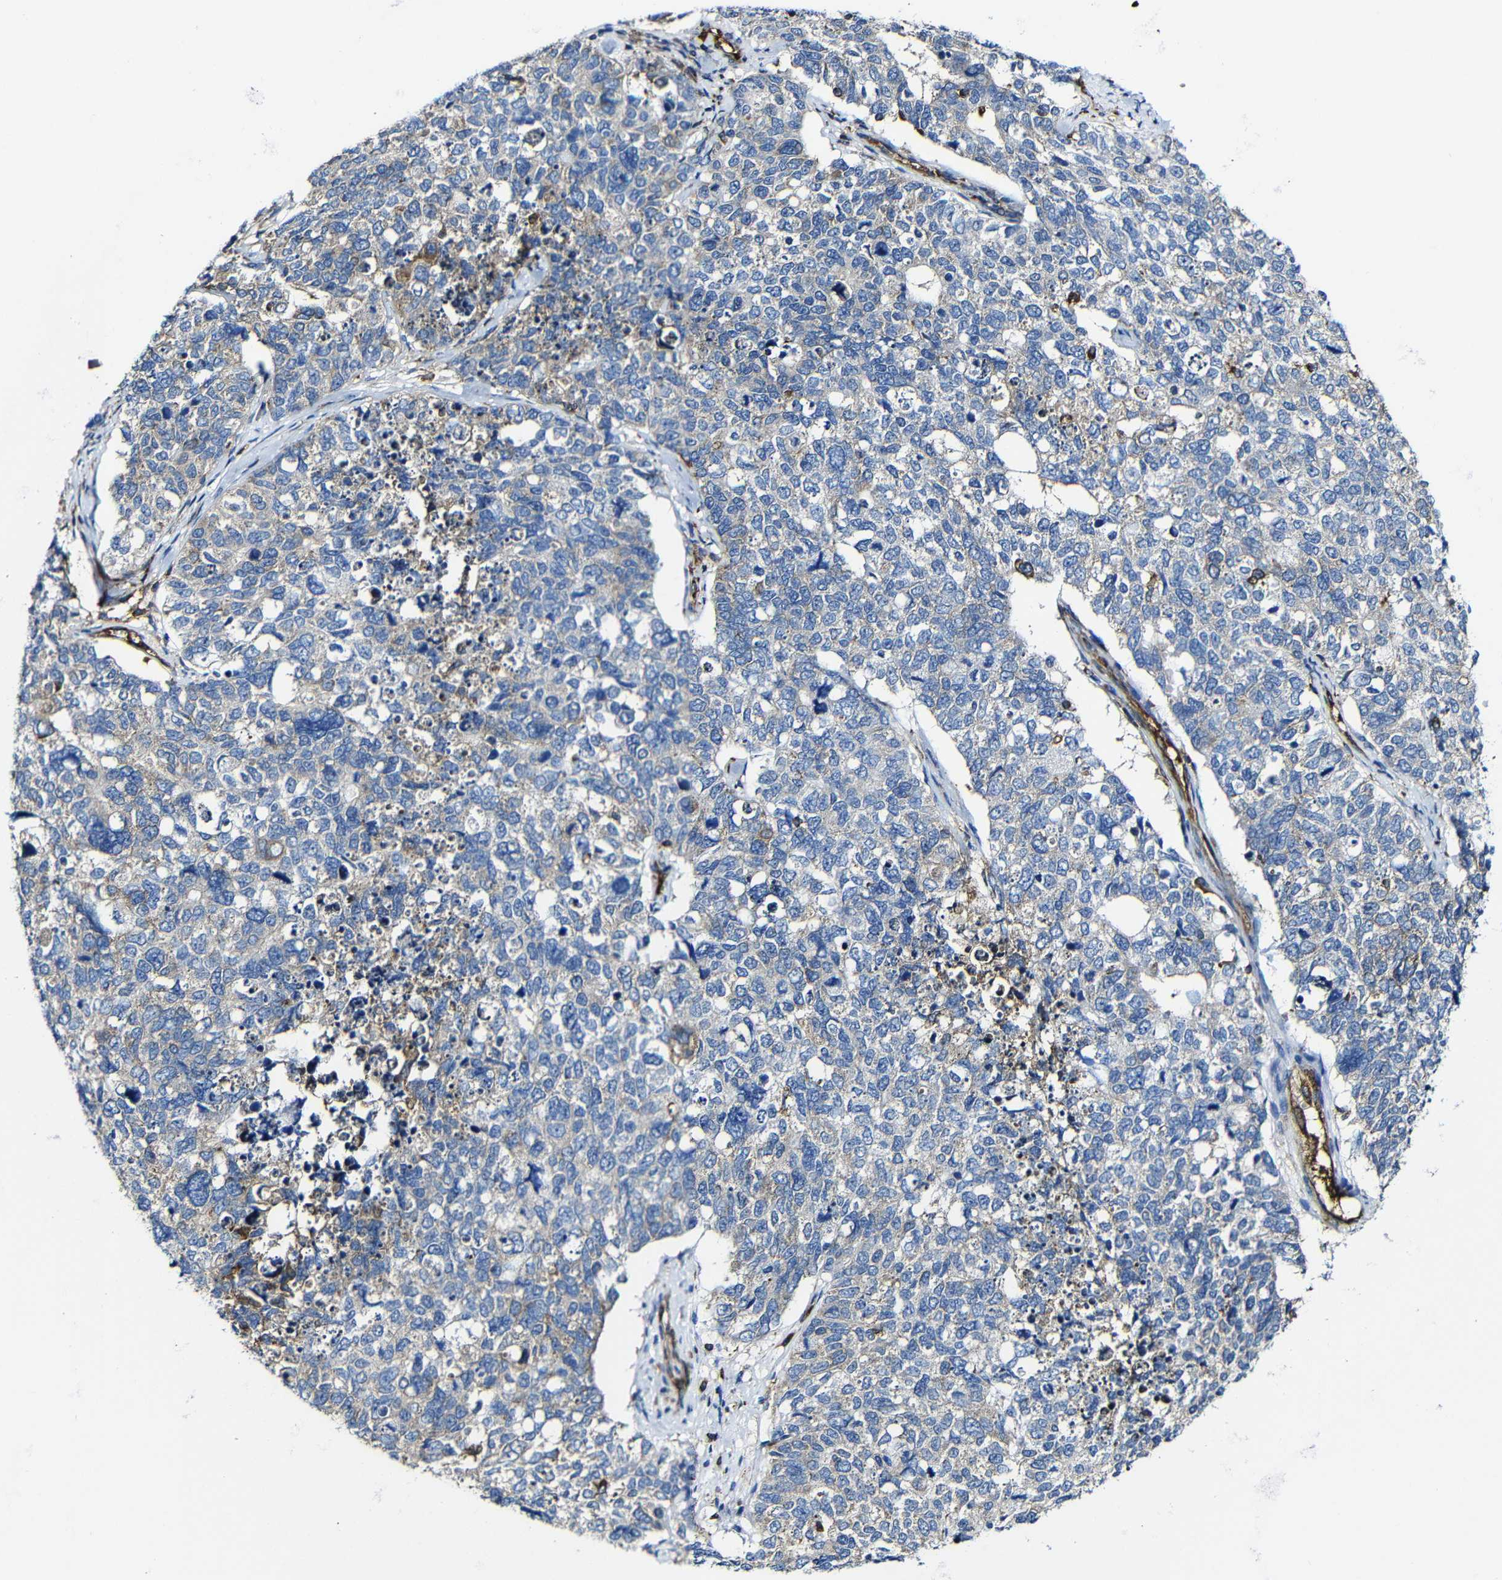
{"staining": {"intensity": "negative", "quantity": "none", "location": "none"}, "tissue": "cervical cancer", "cell_type": "Tumor cells", "image_type": "cancer", "snomed": [{"axis": "morphology", "description": "Squamous cell carcinoma, NOS"}, {"axis": "topography", "description": "Cervix"}], "caption": "Tumor cells show no significant staining in cervical squamous cell carcinoma.", "gene": "MSN", "patient": {"sex": "female", "age": 63}}